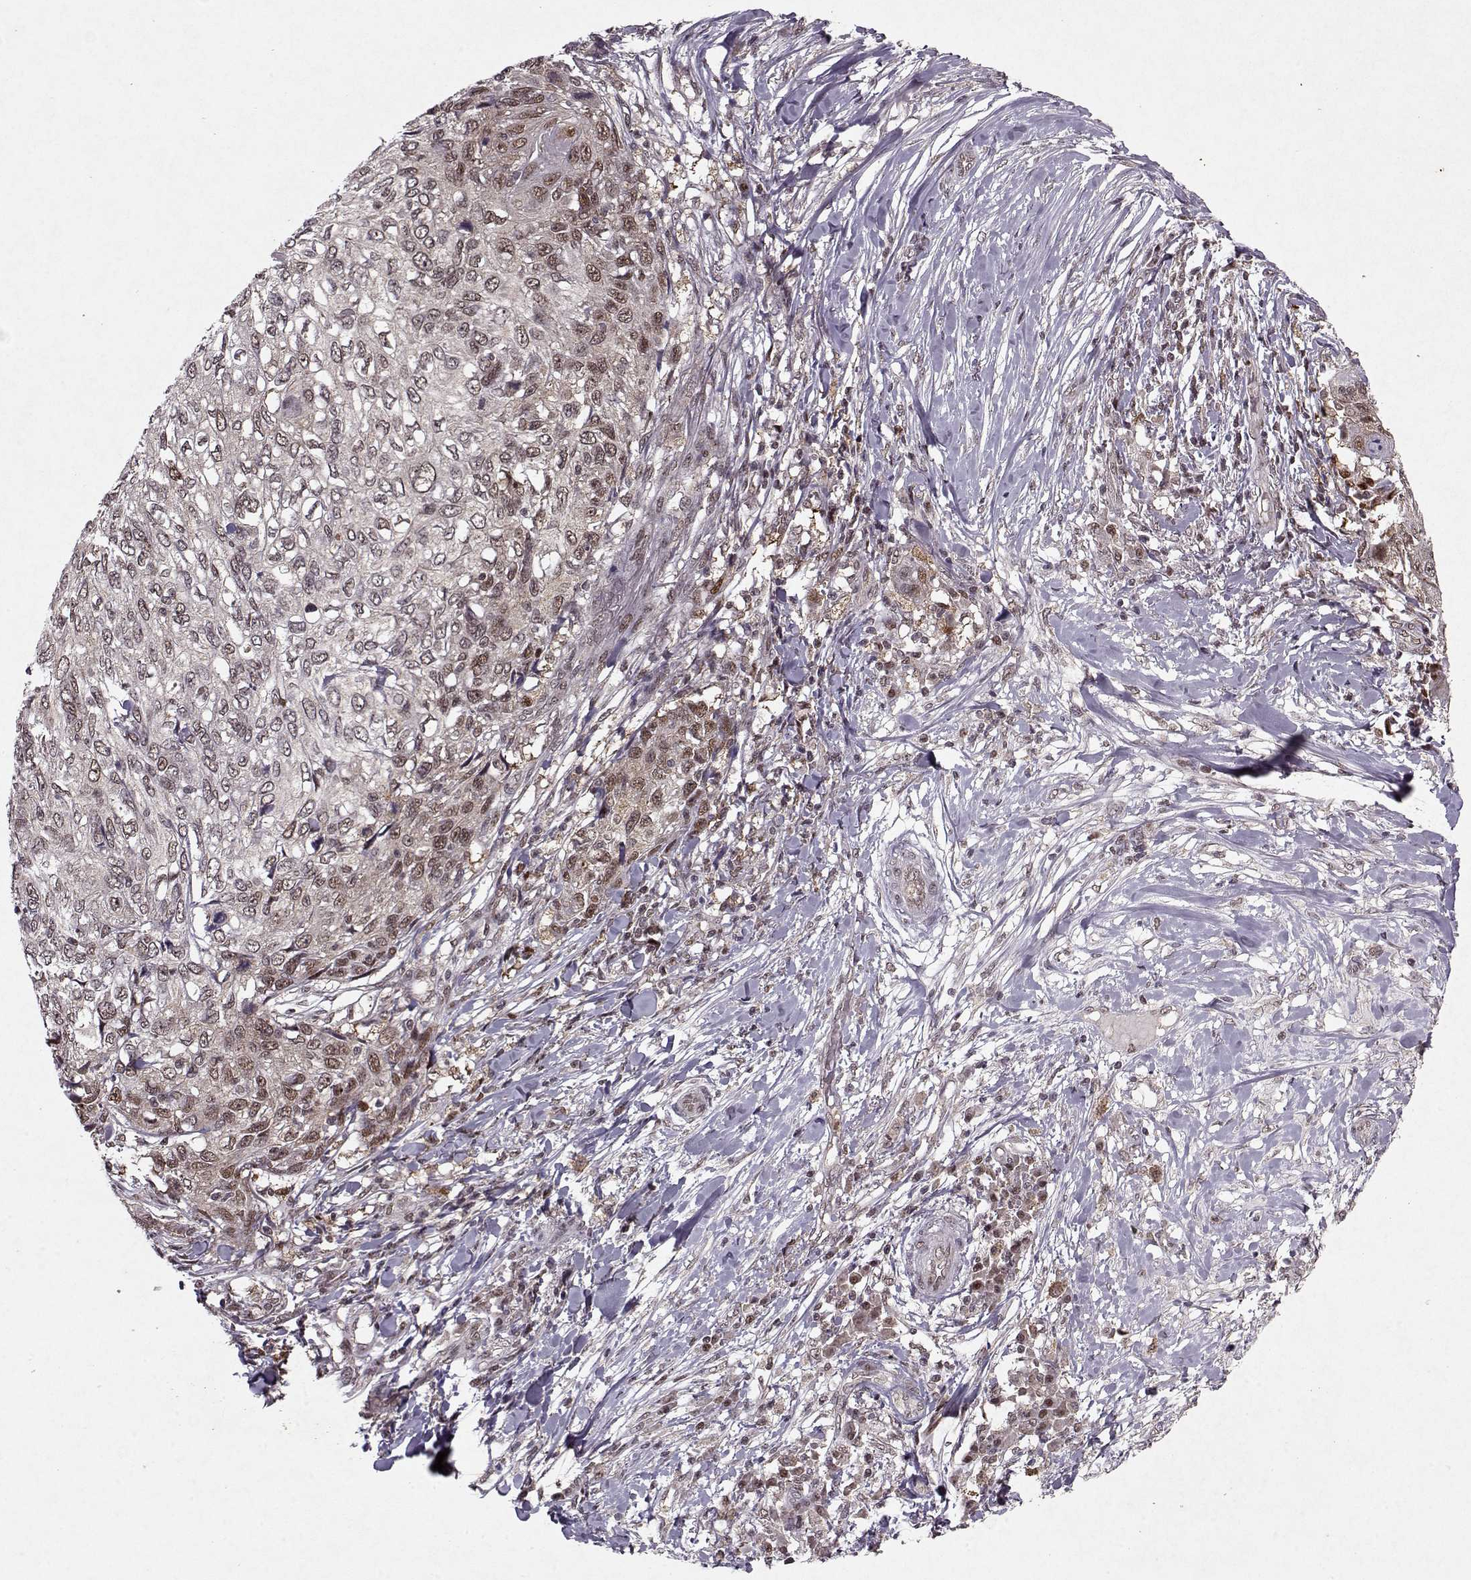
{"staining": {"intensity": "weak", "quantity": "25%-75%", "location": "nuclear"}, "tissue": "skin cancer", "cell_type": "Tumor cells", "image_type": "cancer", "snomed": [{"axis": "morphology", "description": "Squamous cell carcinoma, NOS"}, {"axis": "topography", "description": "Skin"}], "caption": "Skin squamous cell carcinoma stained for a protein exhibits weak nuclear positivity in tumor cells.", "gene": "PSMA7", "patient": {"sex": "male", "age": 92}}